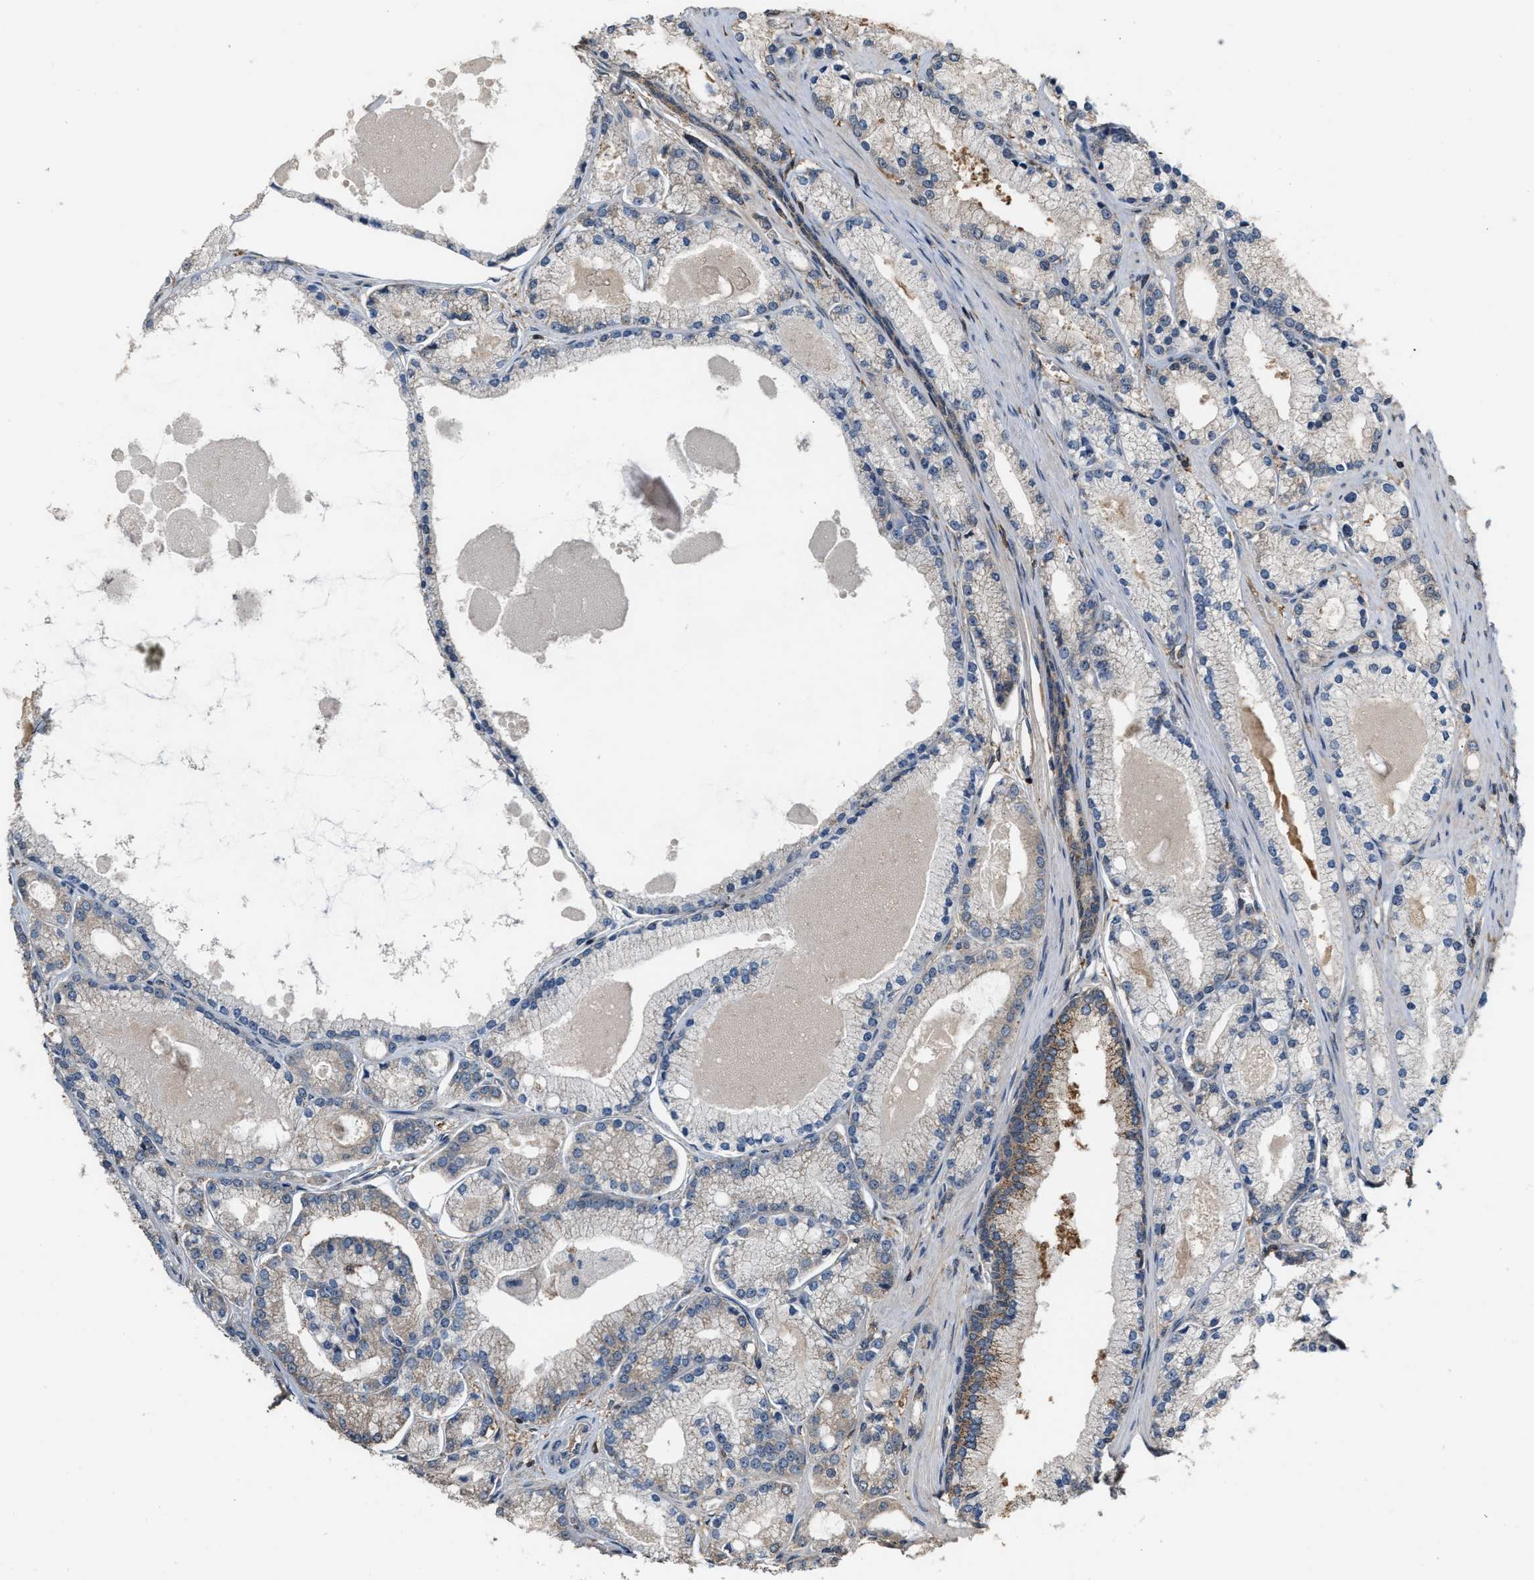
{"staining": {"intensity": "moderate", "quantity": "25%-75%", "location": "cytoplasmic/membranous"}, "tissue": "prostate cancer", "cell_type": "Tumor cells", "image_type": "cancer", "snomed": [{"axis": "morphology", "description": "Adenocarcinoma, High grade"}, {"axis": "topography", "description": "Prostate"}], "caption": "Immunohistochemical staining of human high-grade adenocarcinoma (prostate) demonstrates moderate cytoplasmic/membranous protein positivity in approximately 25%-75% of tumor cells.", "gene": "MTPN", "patient": {"sex": "male", "age": 71}}